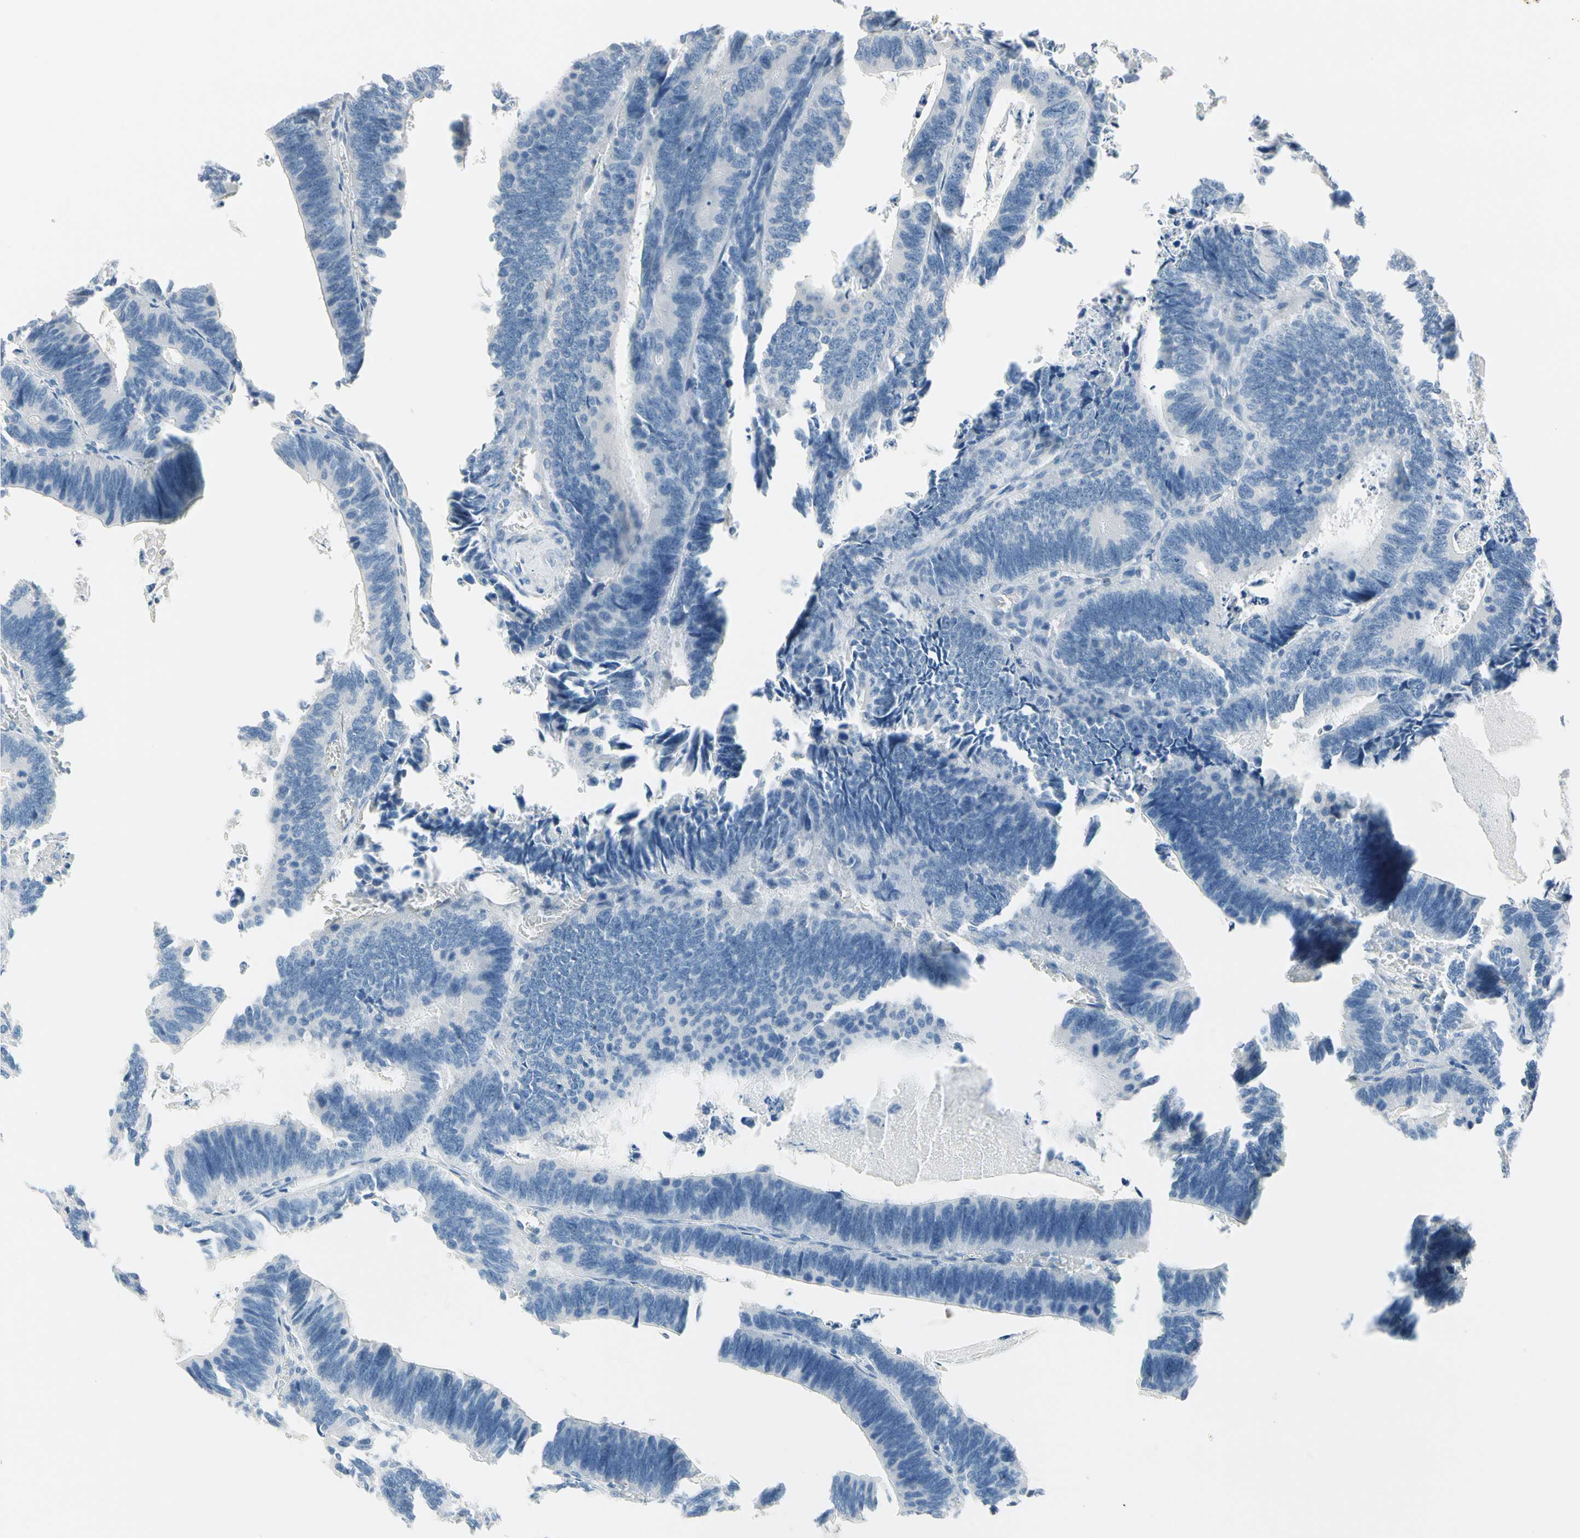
{"staining": {"intensity": "negative", "quantity": "none", "location": "none"}, "tissue": "colorectal cancer", "cell_type": "Tumor cells", "image_type": "cancer", "snomed": [{"axis": "morphology", "description": "Adenocarcinoma, NOS"}, {"axis": "topography", "description": "Colon"}], "caption": "An IHC micrograph of colorectal adenocarcinoma is shown. There is no staining in tumor cells of colorectal adenocarcinoma. (Brightfield microscopy of DAB (3,3'-diaminobenzidine) immunohistochemistry at high magnification).", "gene": "STK40", "patient": {"sex": "male", "age": 72}}